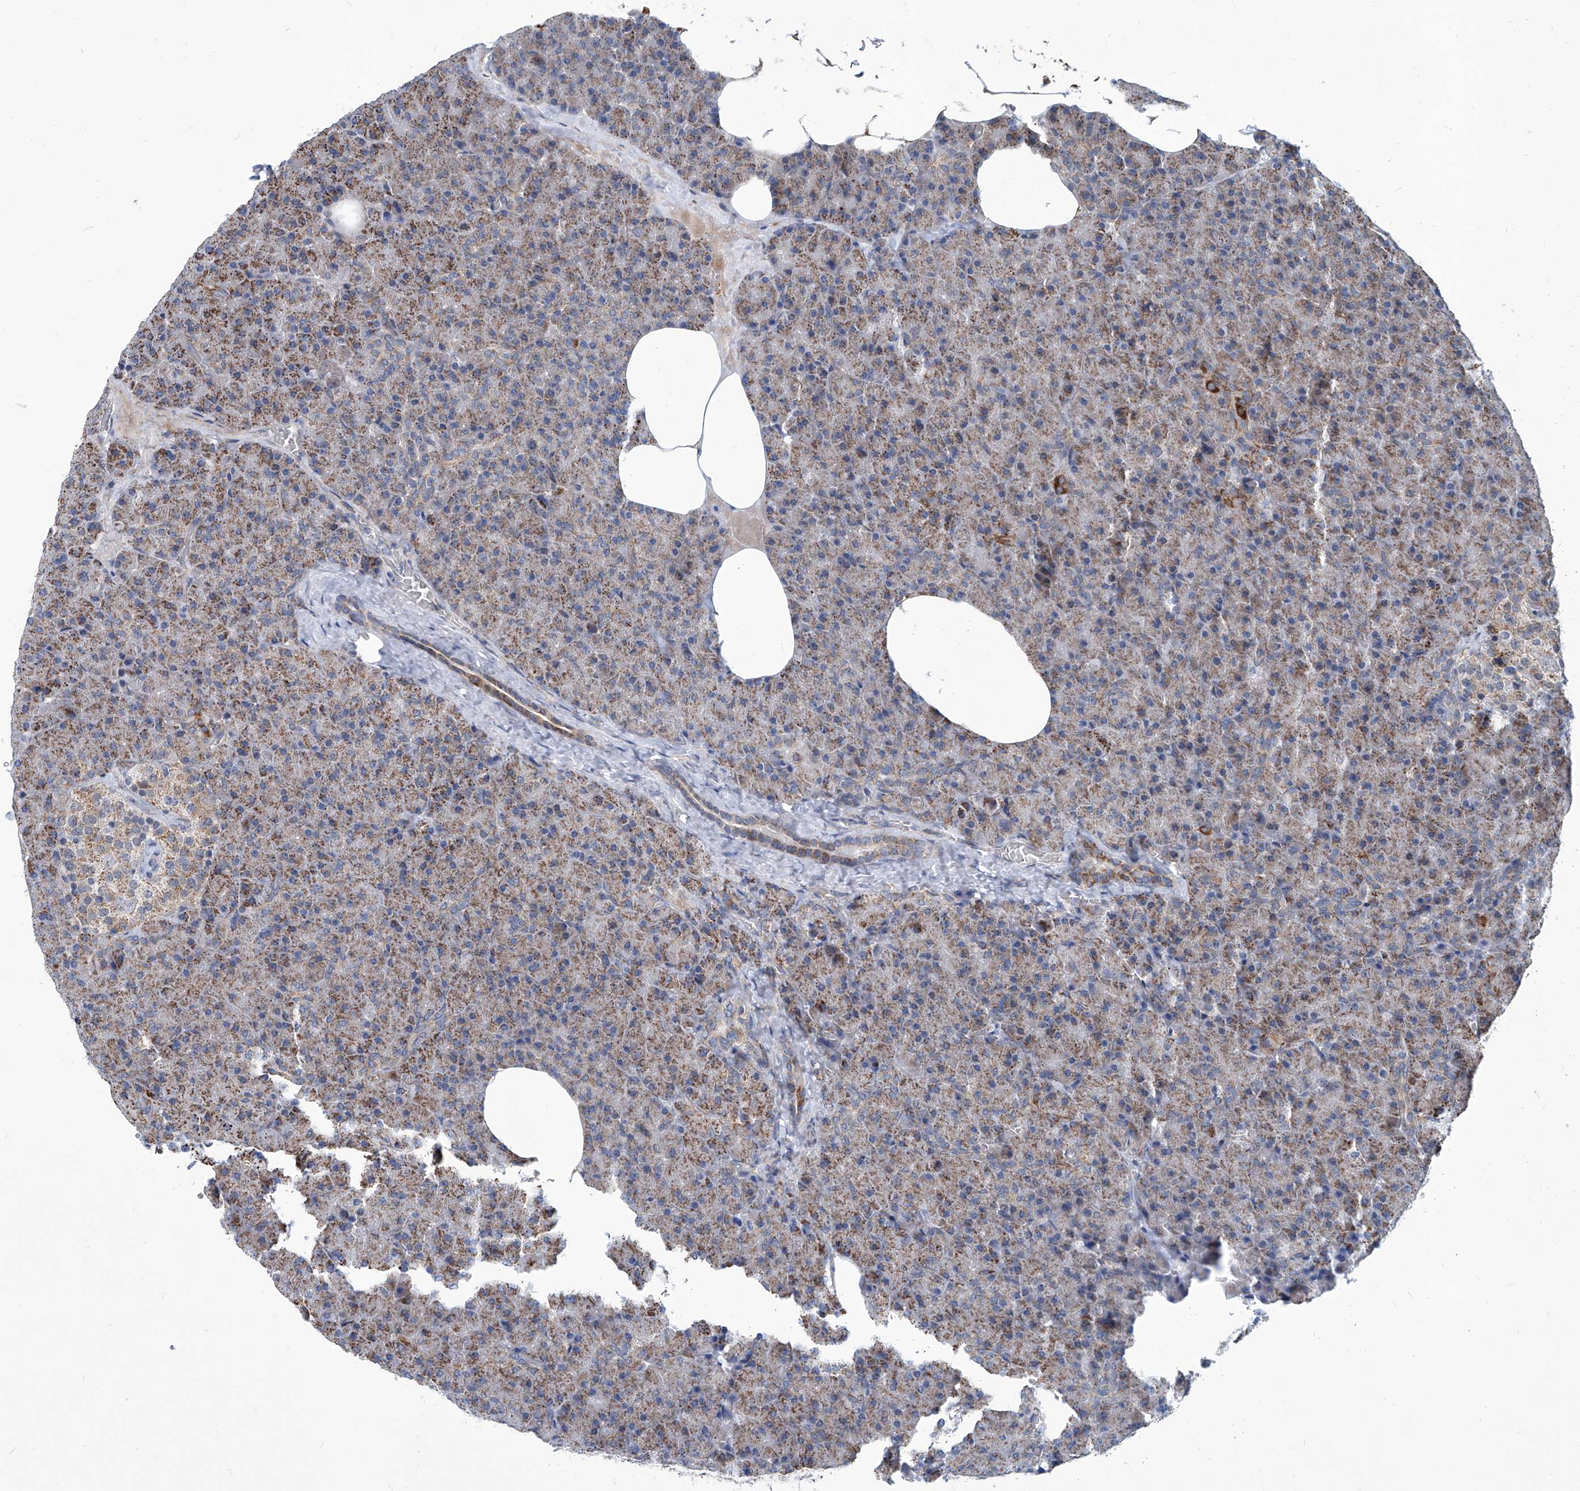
{"staining": {"intensity": "moderate", "quantity": ">75%", "location": "cytoplasmic/membranous"}, "tissue": "pancreas", "cell_type": "Exocrine glandular cells", "image_type": "normal", "snomed": [{"axis": "morphology", "description": "Normal tissue, NOS"}, {"axis": "morphology", "description": "Carcinoid, malignant, NOS"}, {"axis": "topography", "description": "Pancreas"}], "caption": "Approximately >75% of exocrine glandular cells in unremarkable human pancreas show moderate cytoplasmic/membranous protein expression as visualized by brown immunohistochemical staining.", "gene": "USP48", "patient": {"sex": "female", "age": 35}}